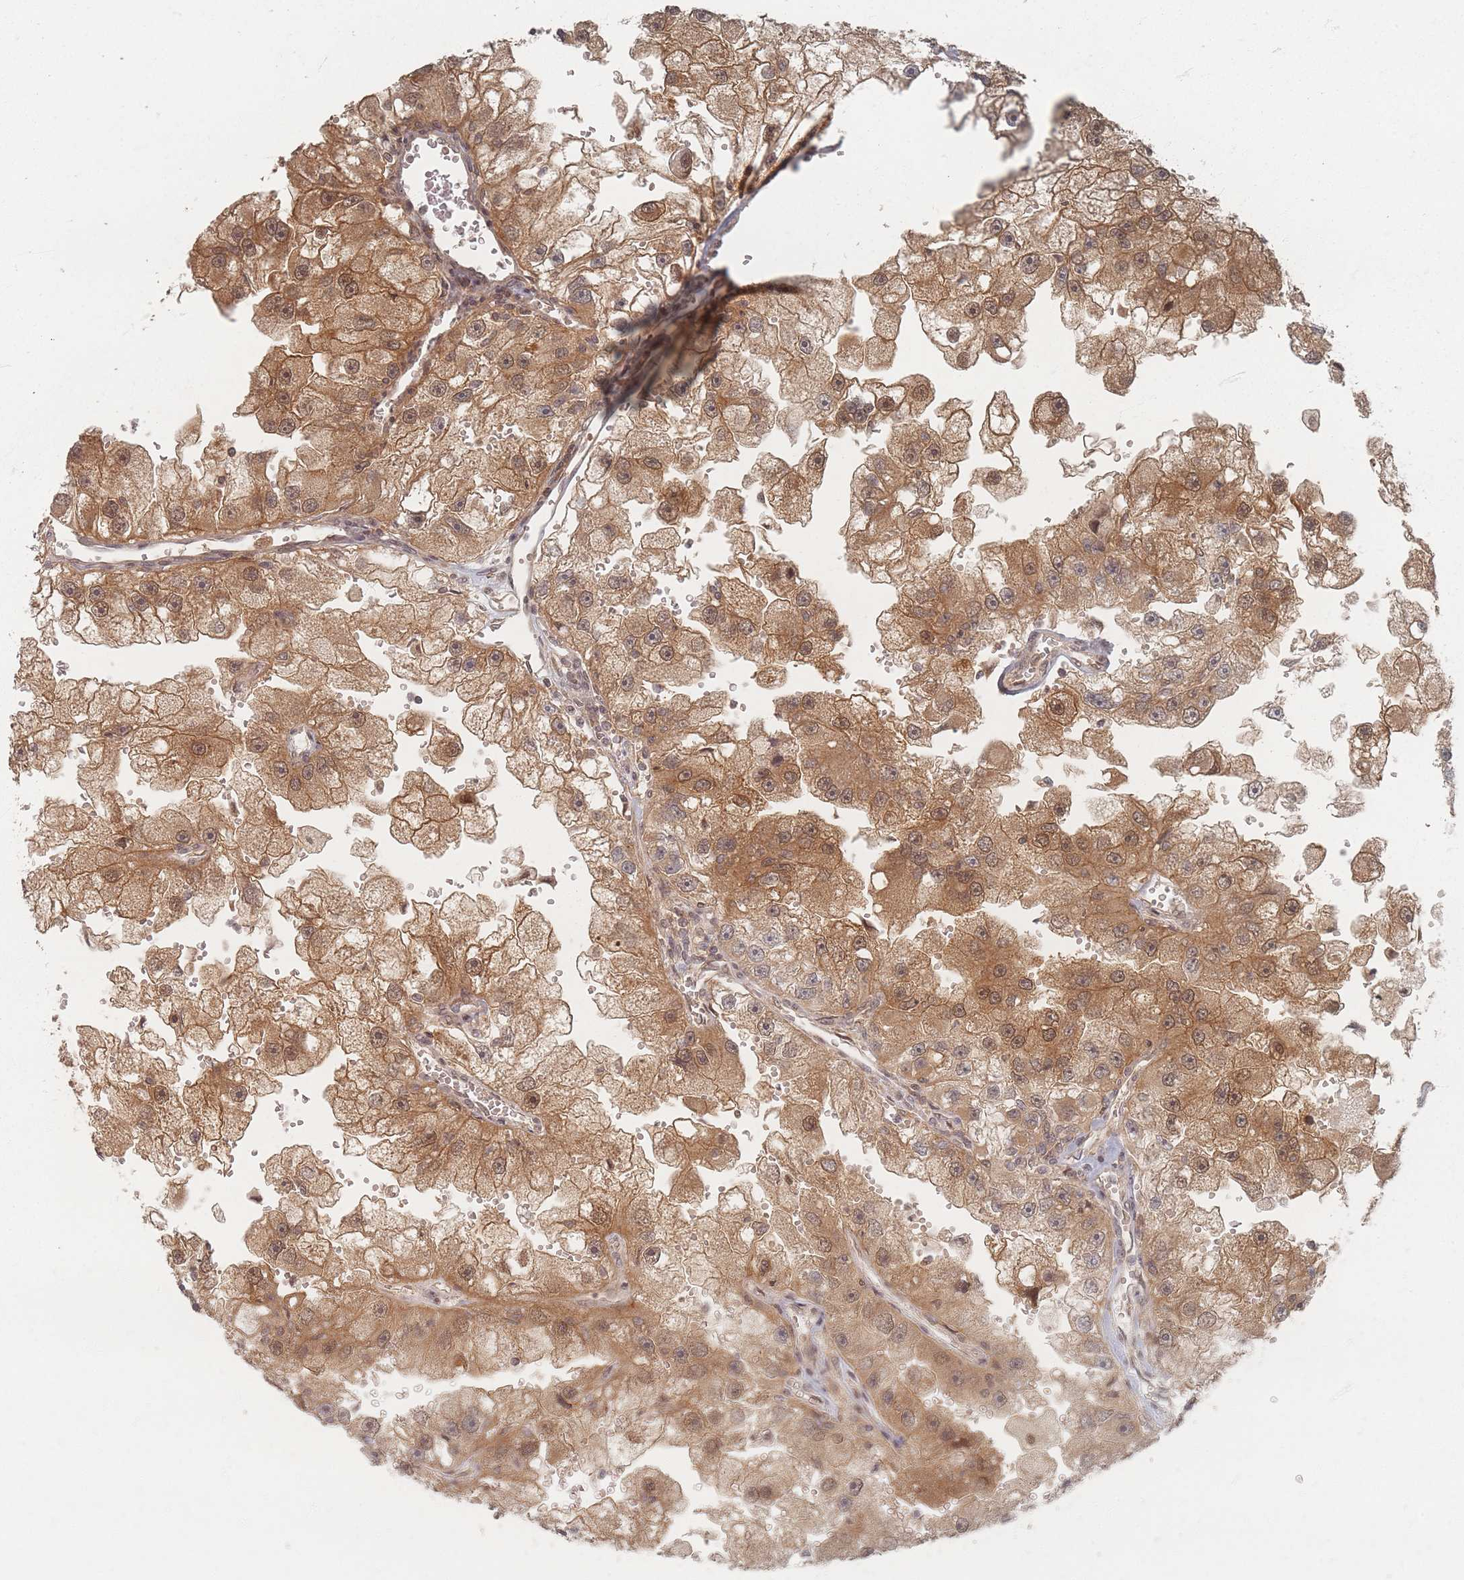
{"staining": {"intensity": "moderate", "quantity": ">75%", "location": "cytoplasmic/membranous,nuclear"}, "tissue": "renal cancer", "cell_type": "Tumor cells", "image_type": "cancer", "snomed": [{"axis": "morphology", "description": "Adenocarcinoma, NOS"}, {"axis": "topography", "description": "Kidney"}], "caption": "There is medium levels of moderate cytoplasmic/membranous and nuclear positivity in tumor cells of renal cancer (adenocarcinoma), as demonstrated by immunohistochemical staining (brown color).", "gene": "PSMD9", "patient": {"sex": "male", "age": 63}}